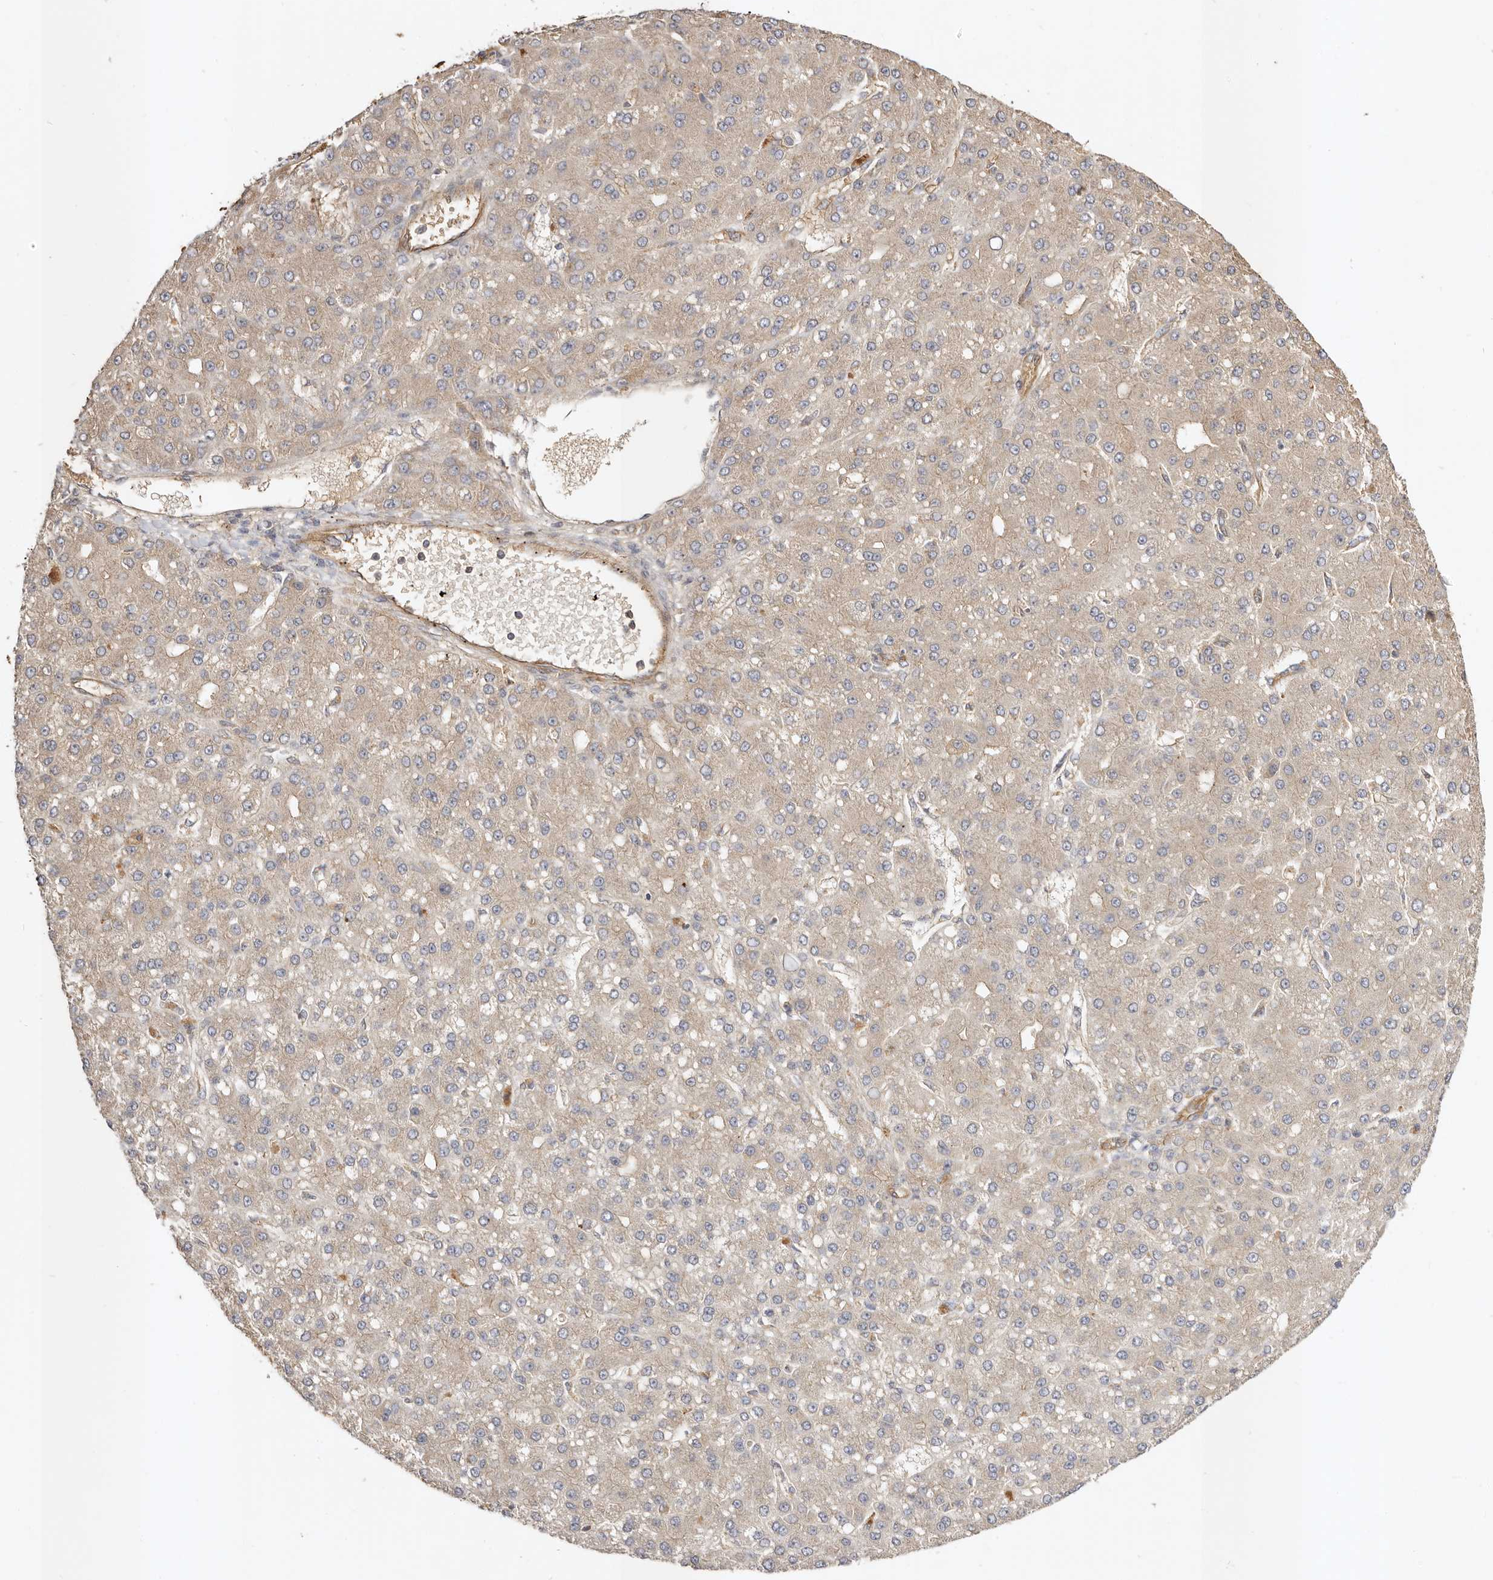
{"staining": {"intensity": "weak", "quantity": ">75%", "location": "cytoplasmic/membranous"}, "tissue": "liver cancer", "cell_type": "Tumor cells", "image_type": "cancer", "snomed": [{"axis": "morphology", "description": "Carcinoma, Hepatocellular, NOS"}, {"axis": "topography", "description": "Liver"}], "caption": "Protein expression analysis of liver cancer (hepatocellular carcinoma) demonstrates weak cytoplasmic/membranous expression in approximately >75% of tumor cells.", "gene": "ADAMTS9", "patient": {"sex": "male", "age": 67}}